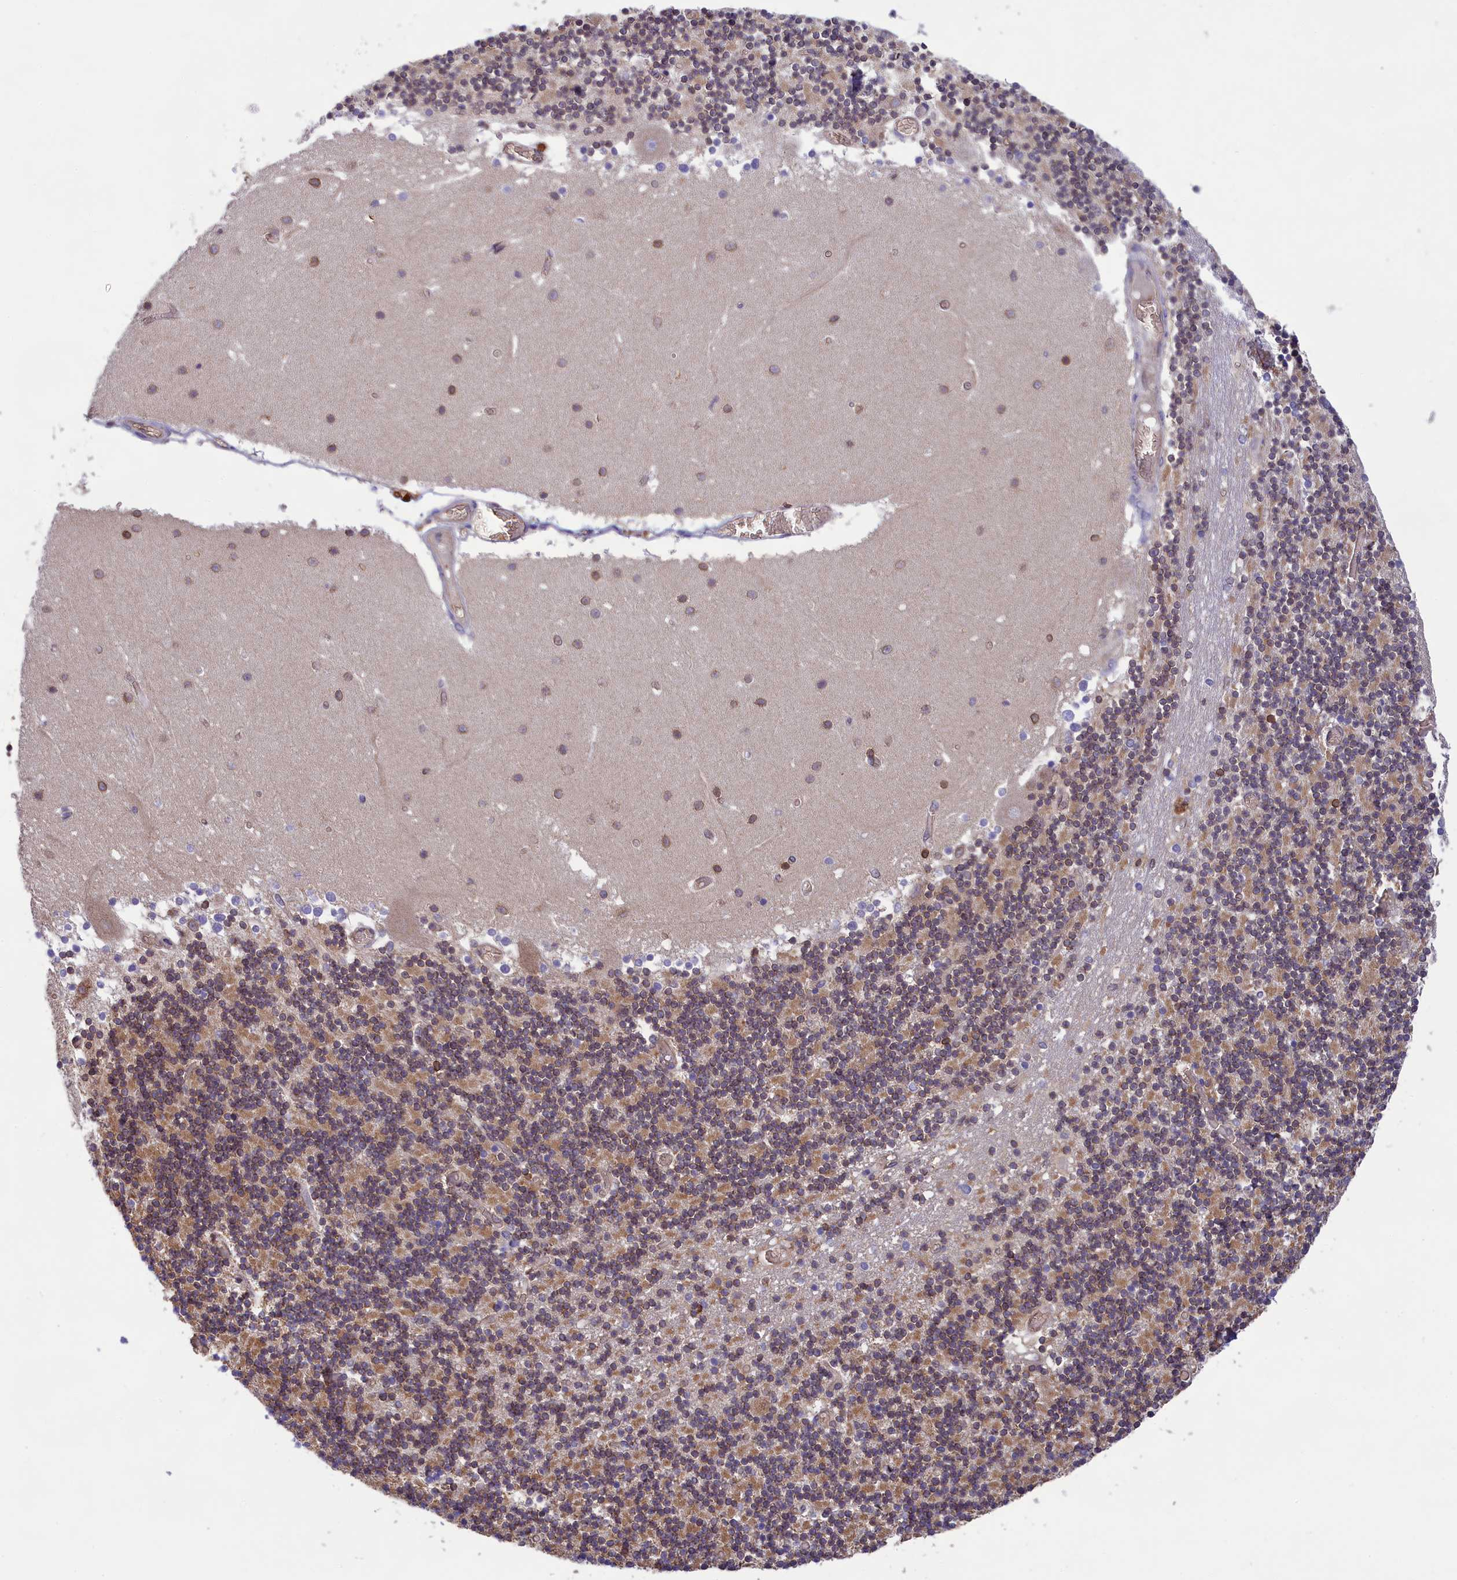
{"staining": {"intensity": "weak", "quantity": "25%-75%", "location": "cytoplasmic/membranous"}, "tissue": "cerebellum", "cell_type": "Cells in granular layer", "image_type": "normal", "snomed": [{"axis": "morphology", "description": "Normal tissue, NOS"}, {"axis": "topography", "description": "Cerebellum"}], "caption": "Immunohistochemical staining of normal human cerebellum shows 25%-75% levels of weak cytoplasmic/membranous protein staining in about 25%-75% of cells in granular layer.", "gene": "PKHD1L1", "patient": {"sex": "female", "age": 28}}